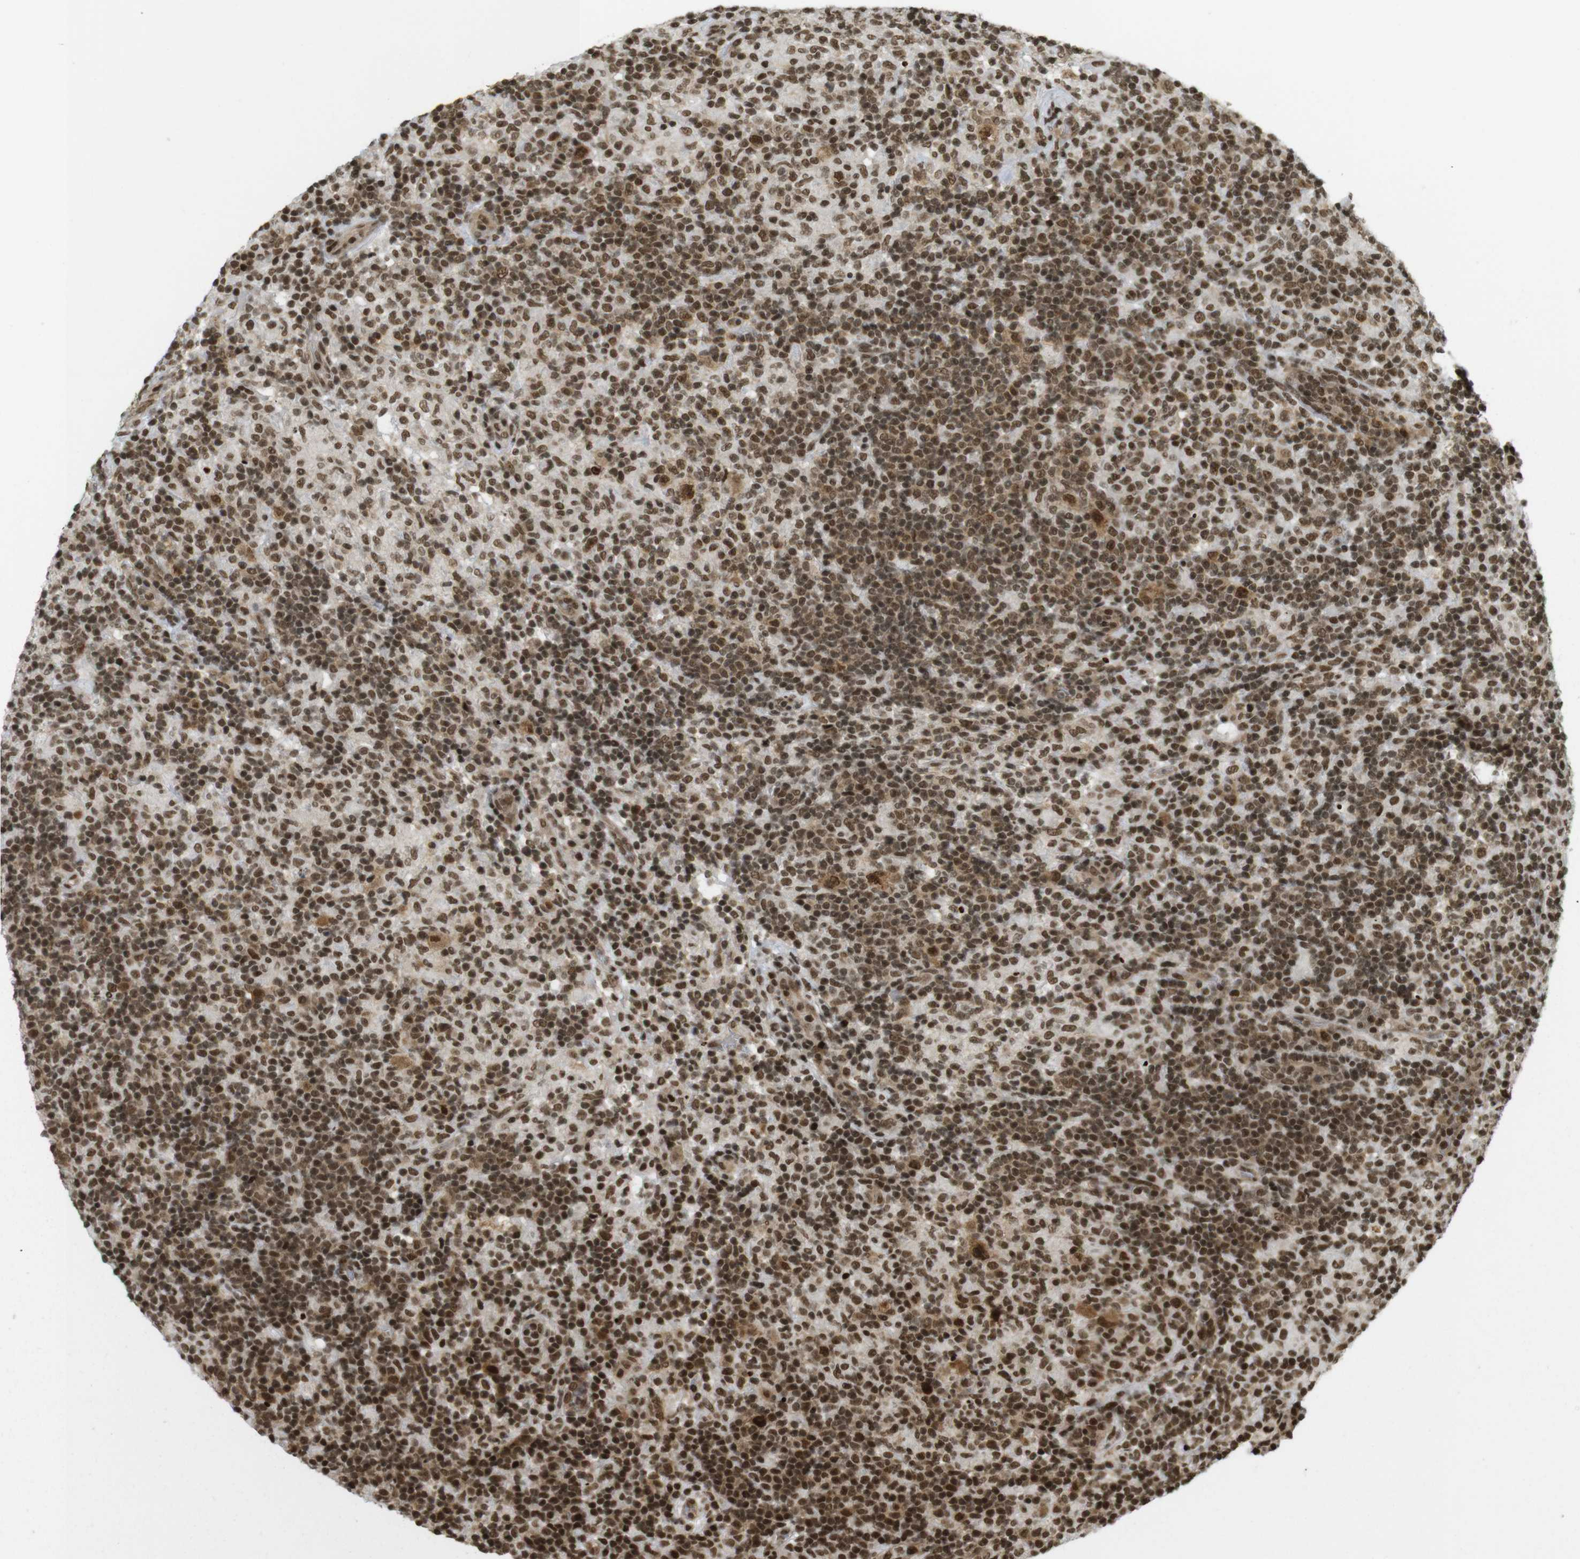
{"staining": {"intensity": "moderate", "quantity": ">75%", "location": "cytoplasmic/membranous,nuclear"}, "tissue": "lymphoma", "cell_type": "Tumor cells", "image_type": "cancer", "snomed": [{"axis": "morphology", "description": "Hodgkin's disease, NOS"}, {"axis": "topography", "description": "Lymph node"}], "caption": "The photomicrograph exhibits immunohistochemical staining of lymphoma. There is moderate cytoplasmic/membranous and nuclear expression is appreciated in about >75% of tumor cells.", "gene": "RUVBL2", "patient": {"sex": "male", "age": 70}}